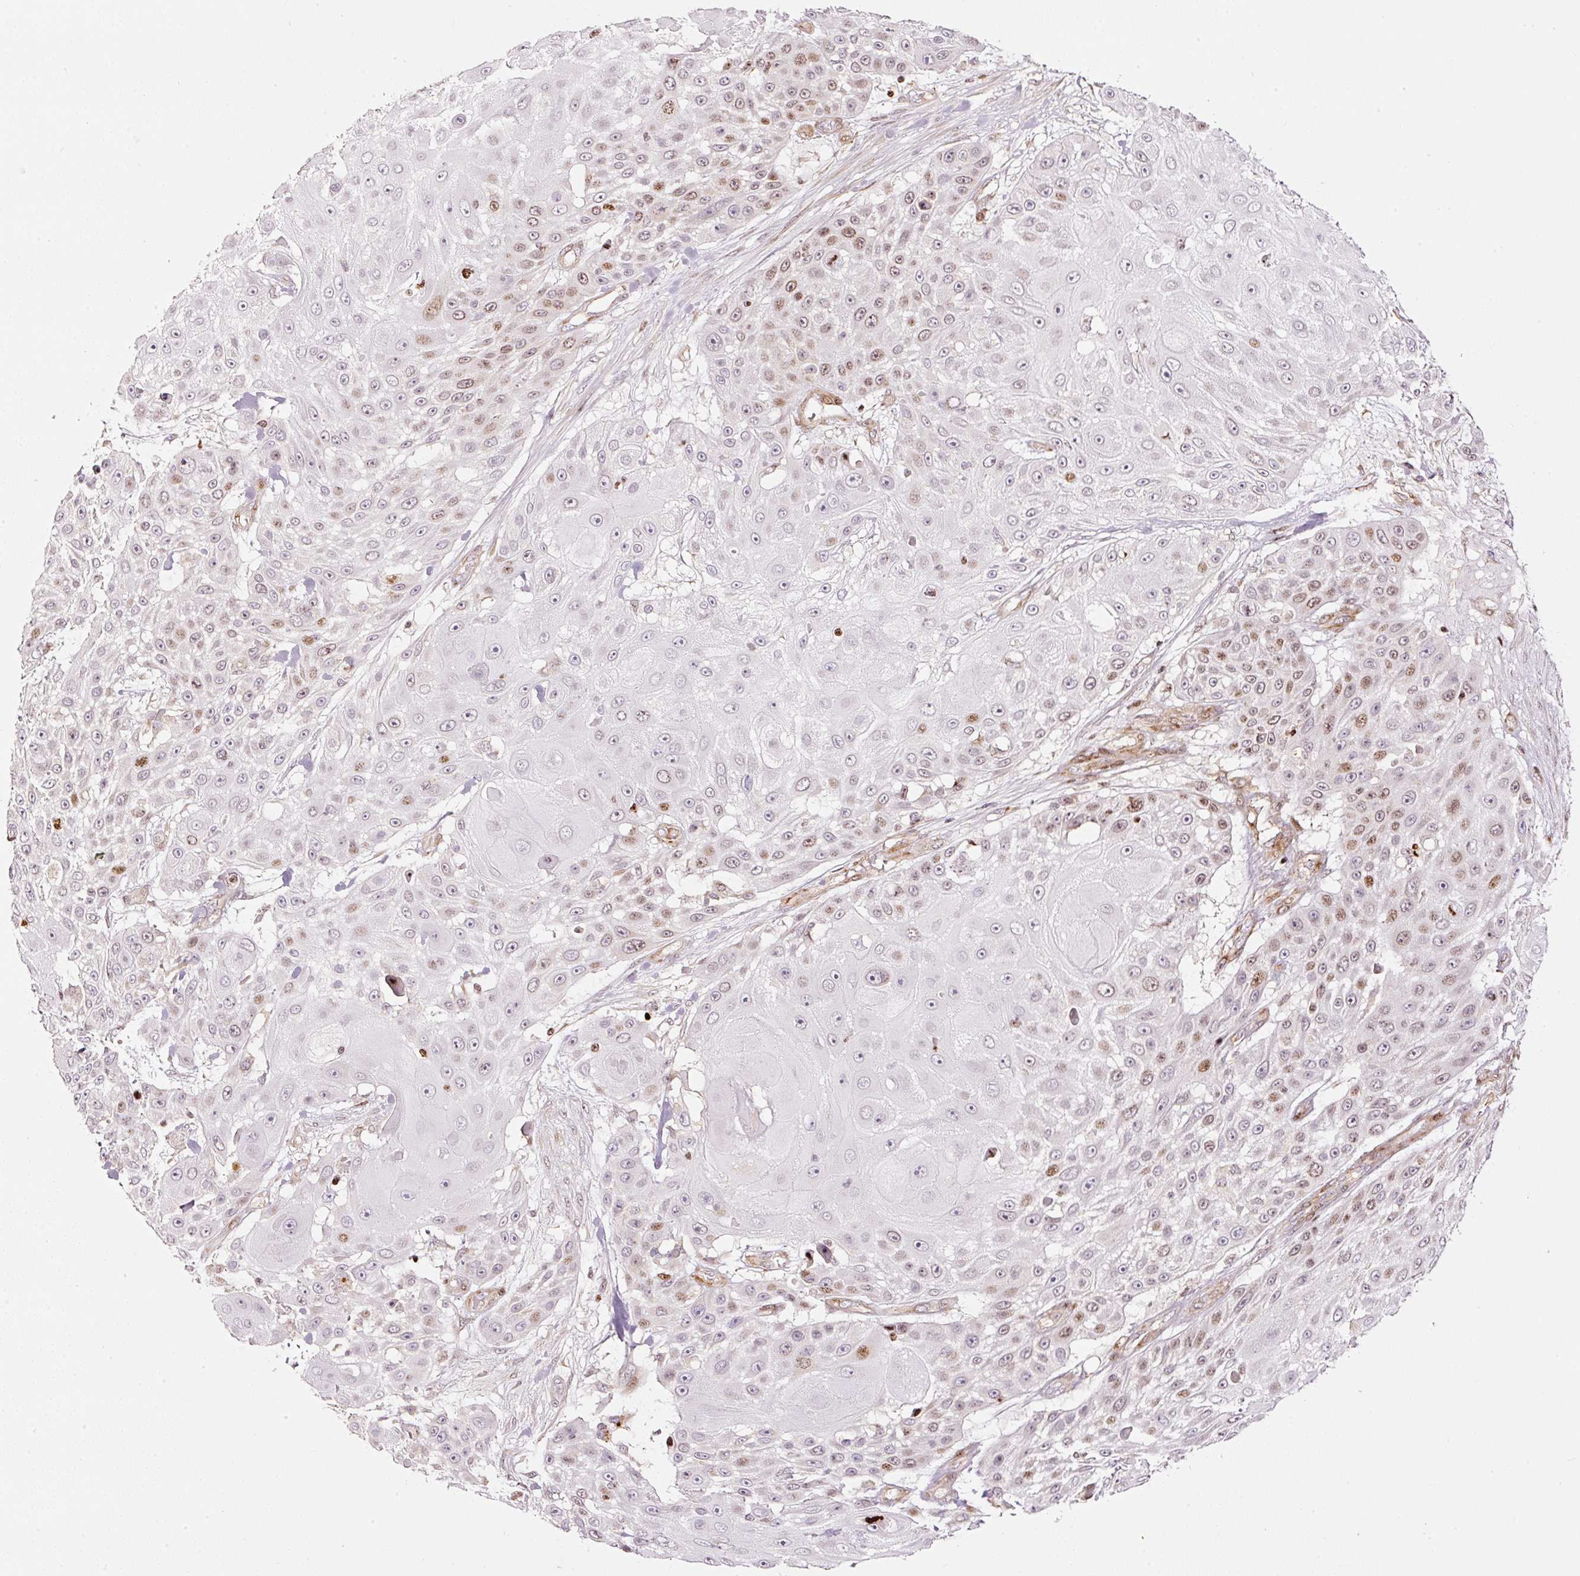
{"staining": {"intensity": "moderate", "quantity": "25%-75%", "location": "nuclear"}, "tissue": "skin cancer", "cell_type": "Tumor cells", "image_type": "cancer", "snomed": [{"axis": "morphology", "description": "Squamous cell carcinoma, NOS"}, {"axis": "topography", "description": "Skin"}], "caption": "Immunohistochemical staining of skin squamous cell carcinoma exhibits medium levels of moderate nuclear staining in approximately 25%-75% of tumor cells. (IHC, brightfield microscopy, high magnification).", "gene": "TMEM8B", "patient": {"sex": "female", "age": 86}}